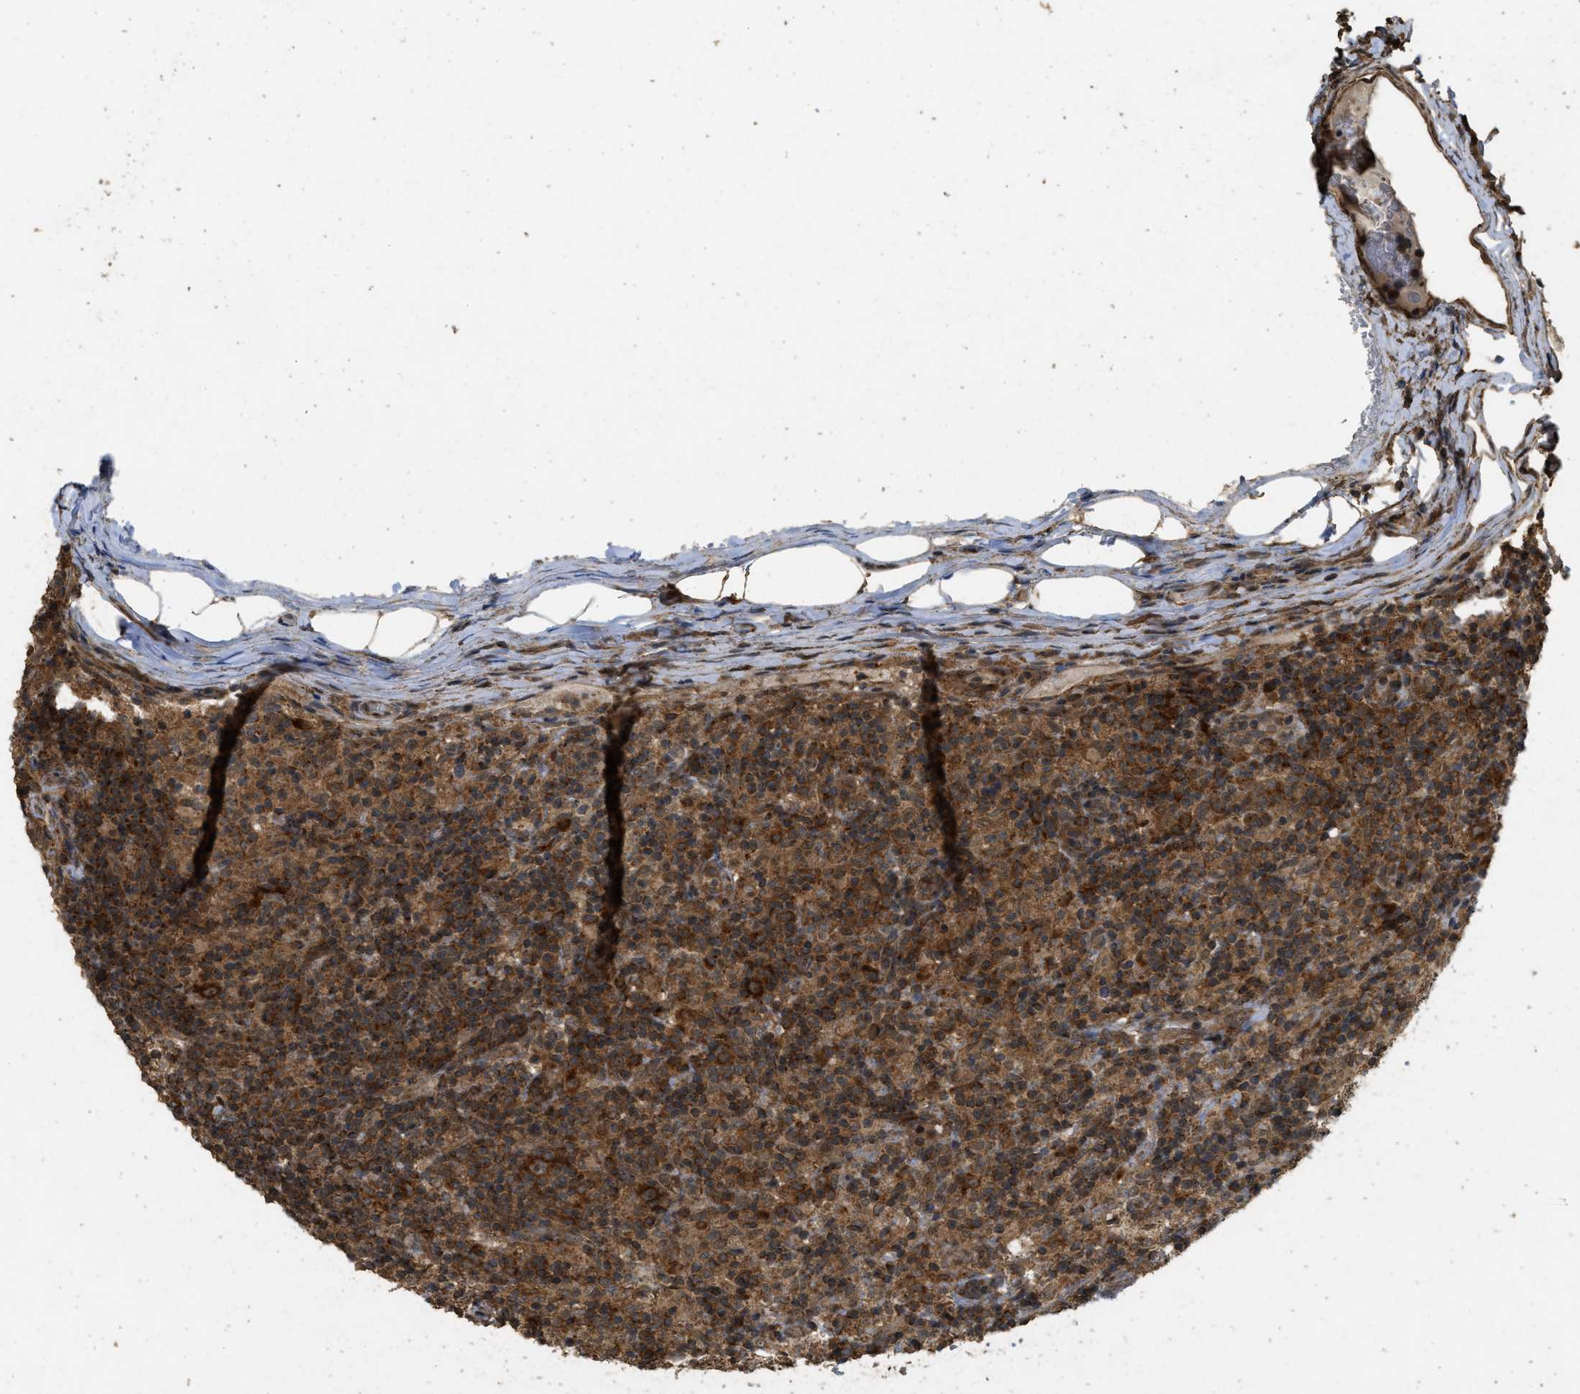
{"staining": {"intensity": "strong", "quantity": ">75%", "location": "cytoplasmic/membranous"}, "tissue": "lymphoma", "cell_type": "Tumor cells", "image_type": "cancer", "snomed": [{"axis": "morphology", "description": "Hodgkin's disease, NOS"}, {"axis": "topography", "description": "Lymph node"}], "caption": "Strong cytoplasmic/membranous protein staining is appreciated in approximately >75% of tumor cells in Hodgkin's disease. The staining was performed using DAB (3,3'-diaminobenzidine) to visualize the protein expression in brown, while the nuclei were stained in blue with hematoxylin (Magnification: 20x).", "gene": "CTPS1", "patient": {"sex": "male", "age": 70}}